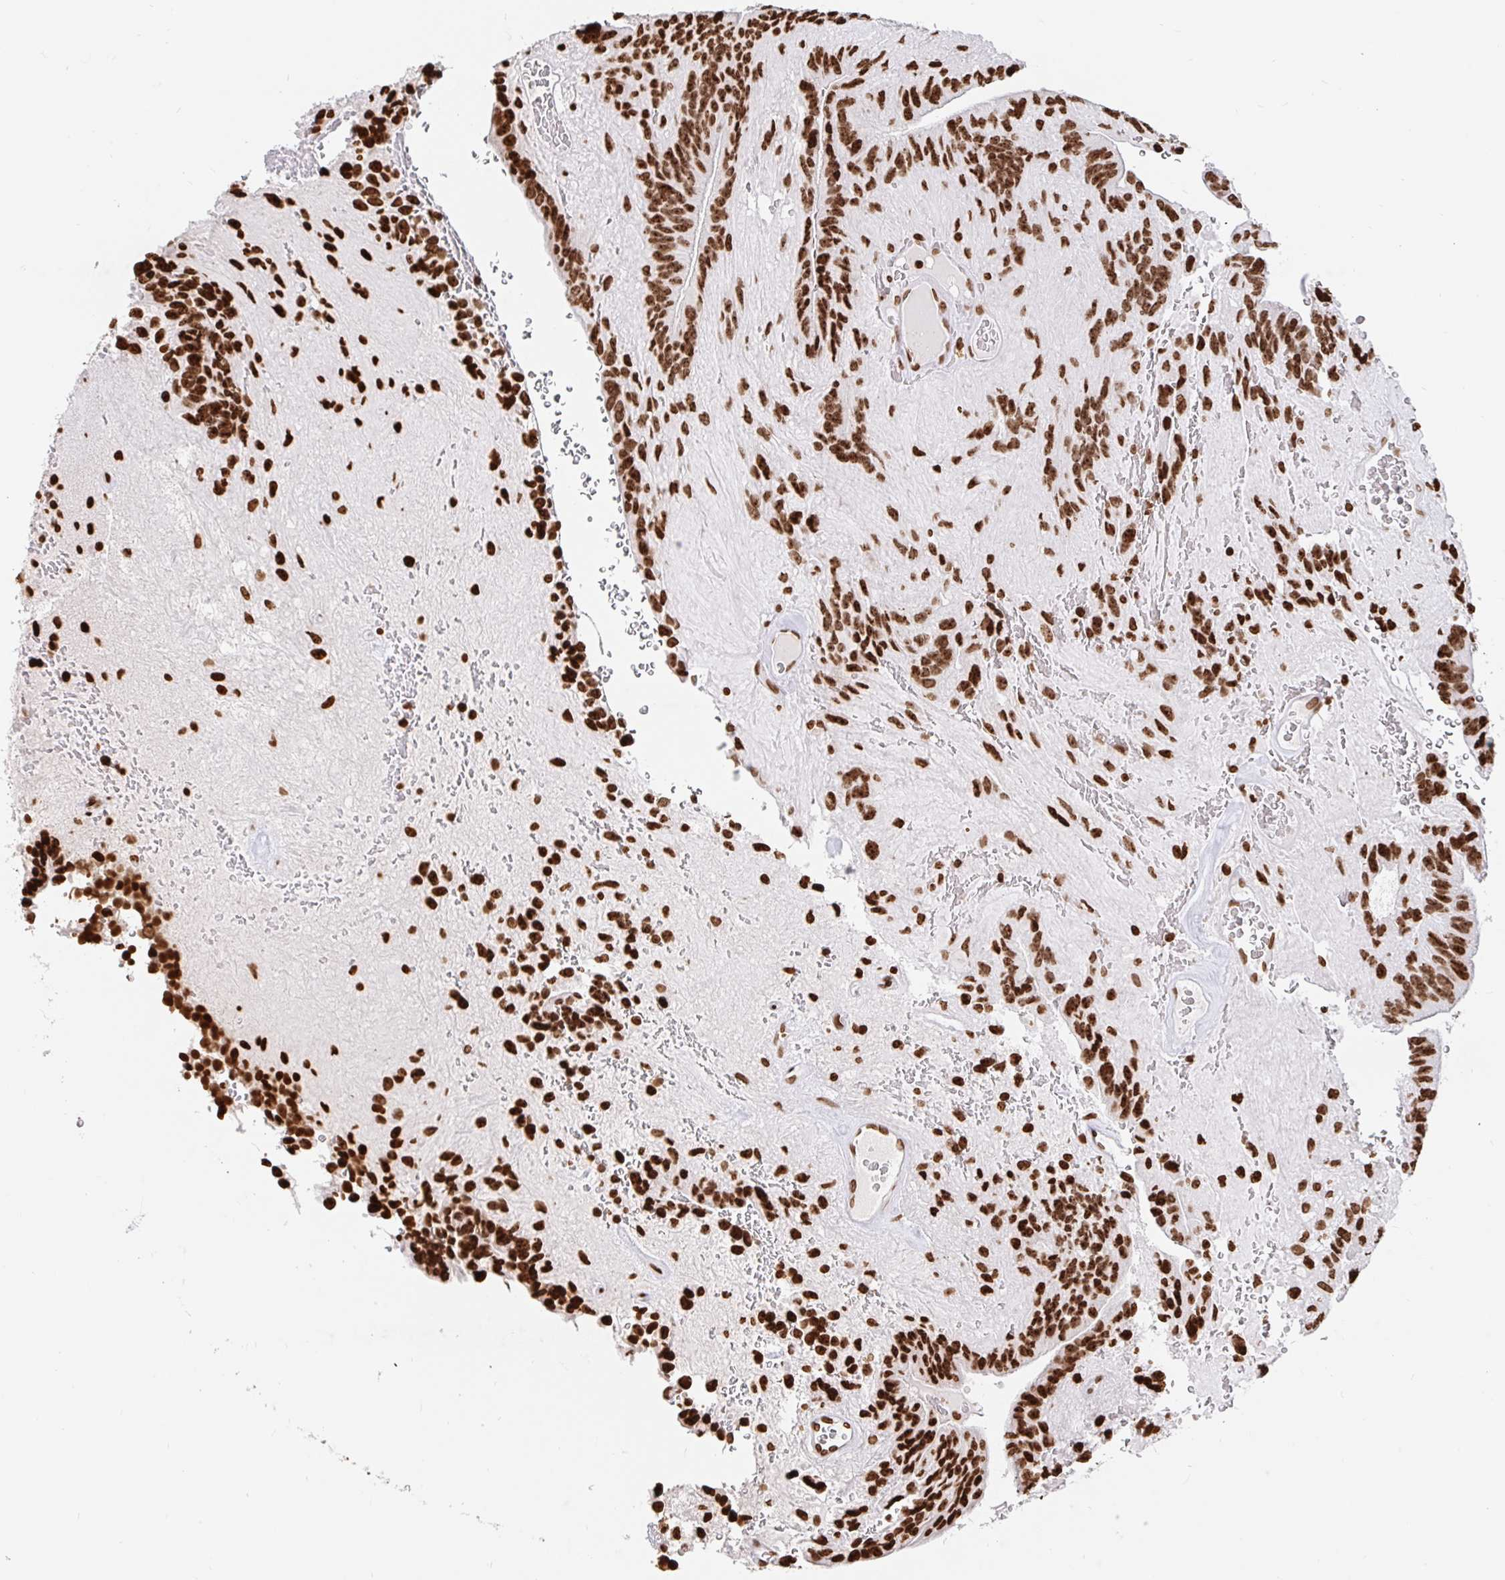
{"staining": {"intensity": "strong", "quantity": ">75%", "location": "nuclear"}, "tissue": "glioma", "cell_type": "Tumor cells", "image_type": "cancer", "snomed": [{"axis": "morphology", "description": "Glioma, malignant, Low grade"}, {"axis": "topography", "description": "Brain"}], "caption": "Immunohistochemical staining of human glioma demonstrates high levels of strong nuclear expression in about >75% of tumor cells. The staining was performed using DAB (3,3'-diaminobenzidine), with brown indicating positive protein expression. Nuclei are stained blue with hematoxylin.", "gene": "H2BC5", "patient": {"sex": "male", "age": 31}}